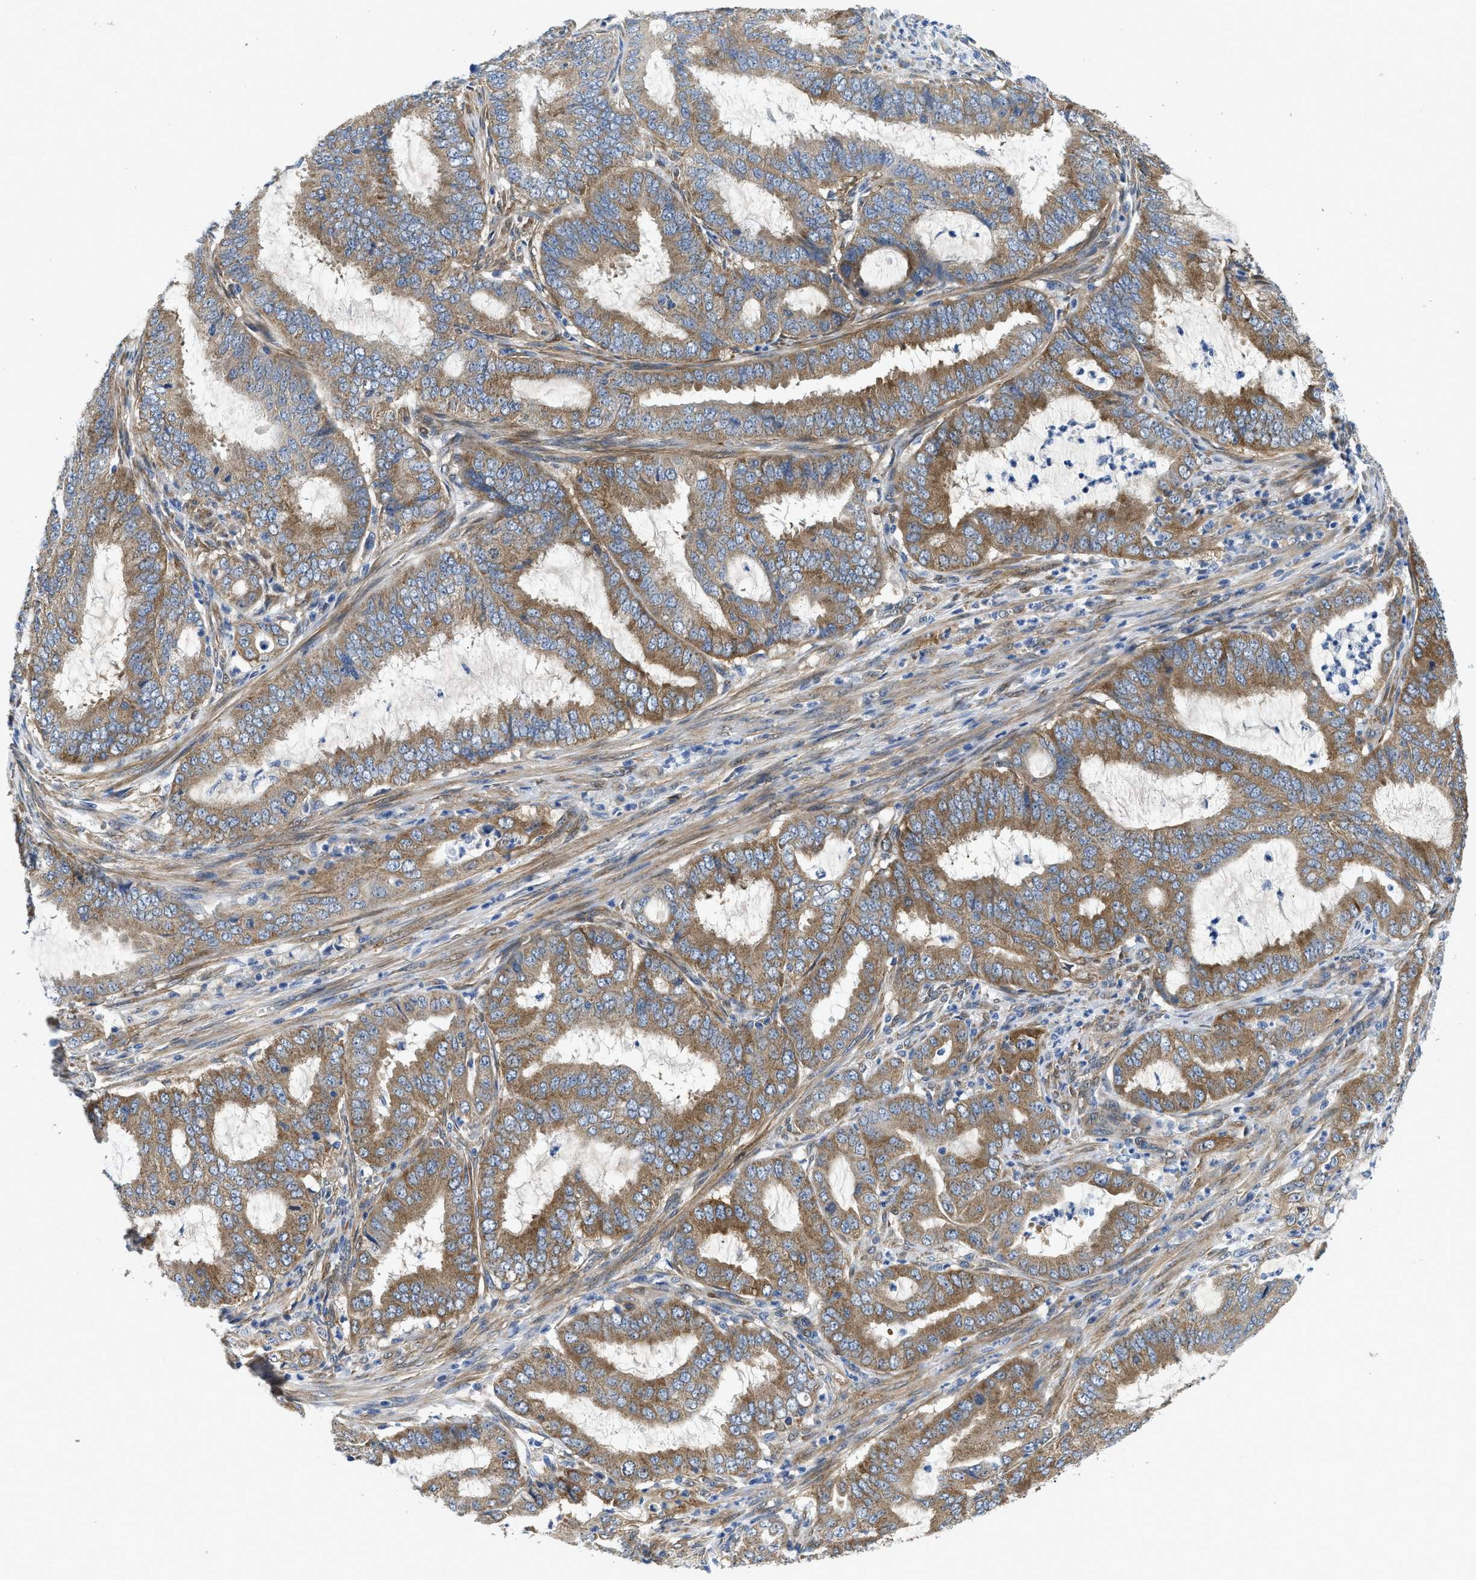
{"staining": {"intensity": "moderate", "quantity": ">75%", "location": "cytoplasmic/membranous"}, "tissue": "endometrial cancer", "cell_type": "Tumor cells", "image_type": "cancer", "snomed": [{"axis": "morphology", "description": "Adenocarcinoma, NOS"}, {"axis": "topography", "description": "Endometrium"}], "caption": "Immunohistochemical staining of endometrial adenocarcinoma reveals medium levels of moderate cytoplasmic/membranous expression in about >75% of tumor cells. Using DAB (3,3'-diaminobenzidine) (brown) and hematoxylin (blue) stains, captured at high magnification using brightfield microscopy.", "gene": "RAPH1", "patient": {"sex": "female", "age": 70}}